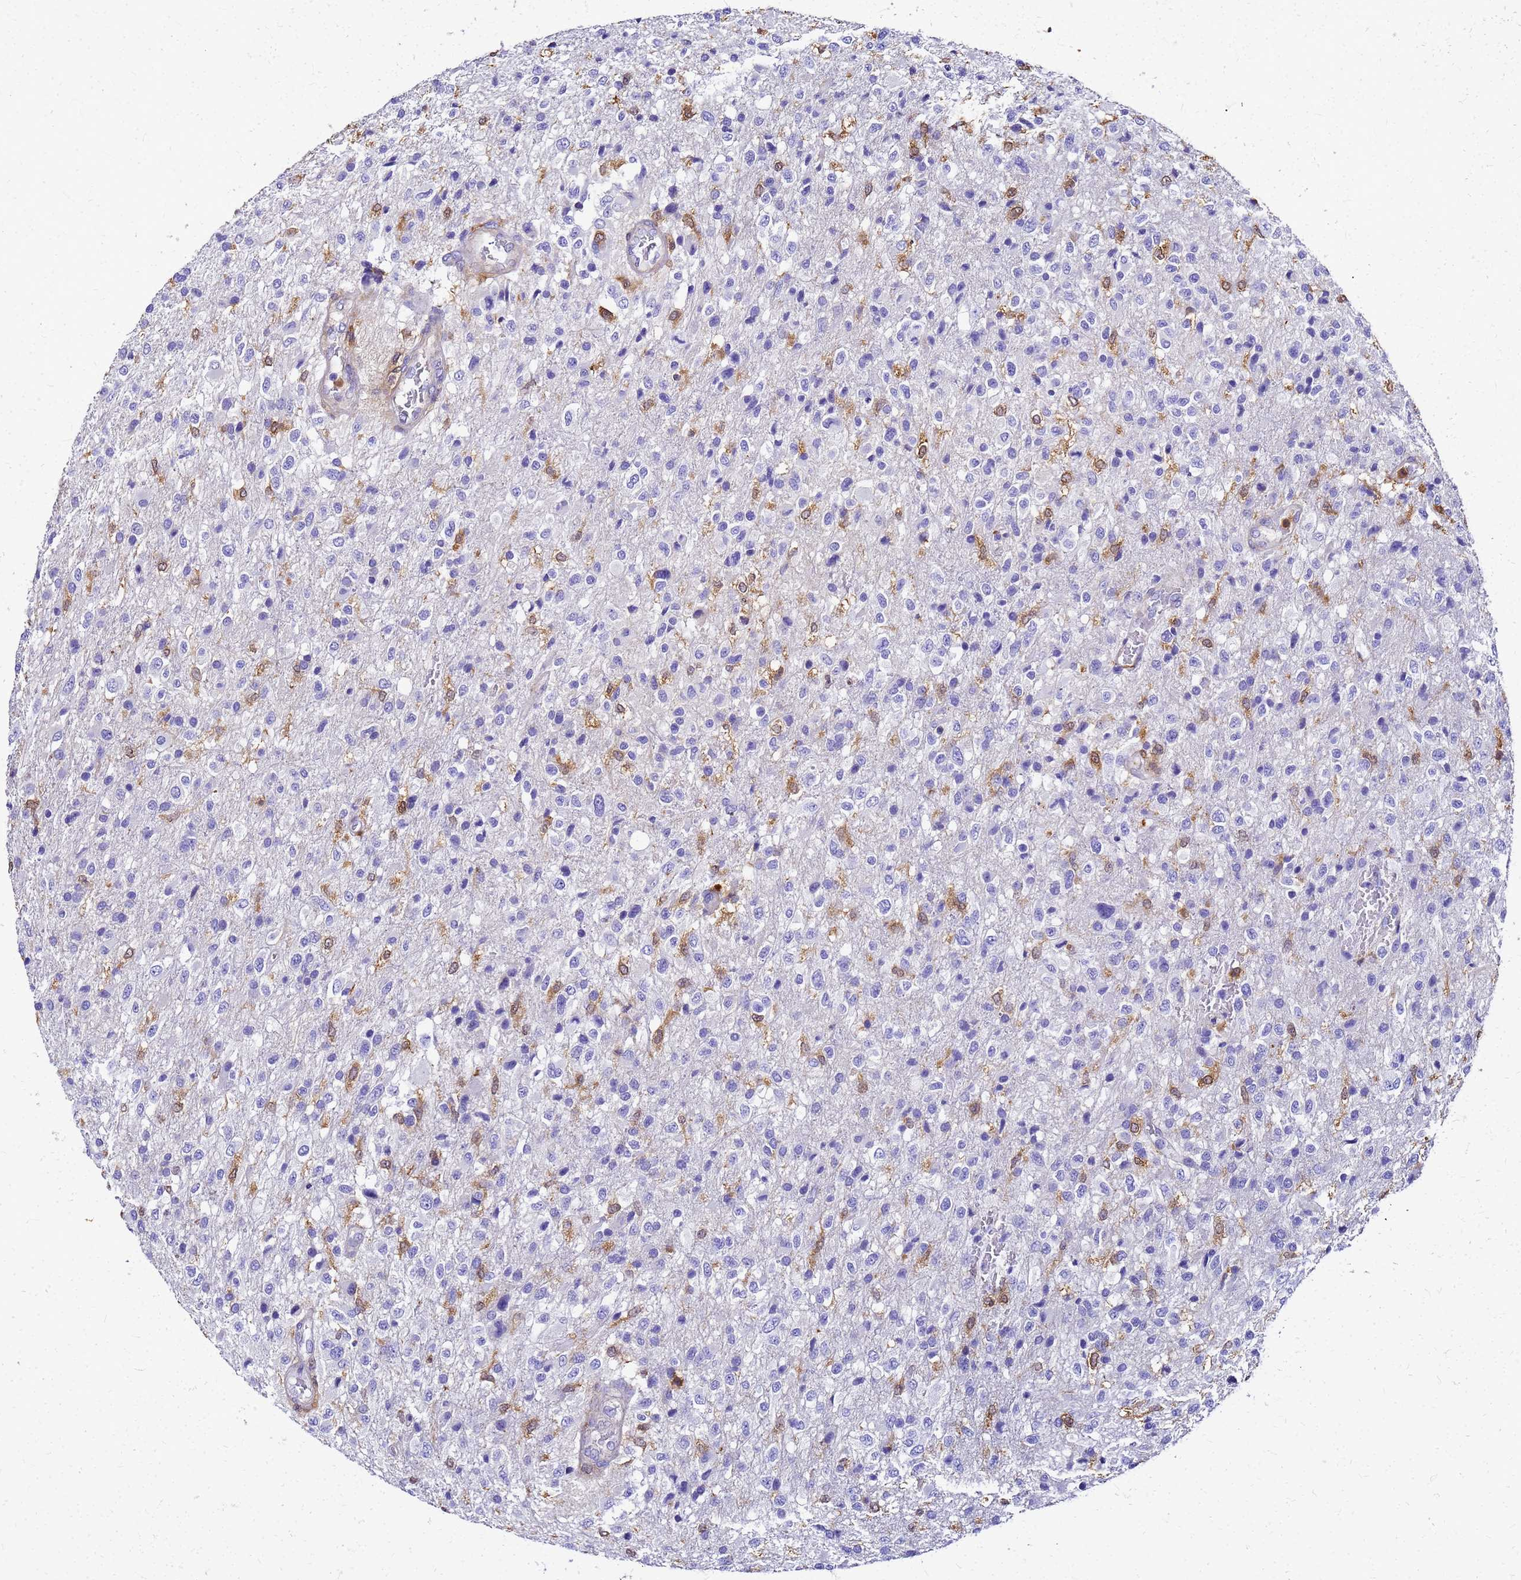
{"staining": {"intensity": "moderate", "quantity": "<25%", "location": "cytoplasmic/membranous,nuclear"}, "tissue": "glioma", "cell_type": "Tumor cells", "image_type": "cancer", "snomed": [{"axis": "morphology", "description": "Glioma, malignant, High grade"}, {"axis": "topography", "description": "Brain"}], "caption": "Human malignant glioma (high-grade) stained with a brown dye shows moderate cytoplasmic/membranous and nuclear positive positivity in about <25% of tumor cells.", "gene": "S100A11", "patient": {"sex": "female", "age": 74}}